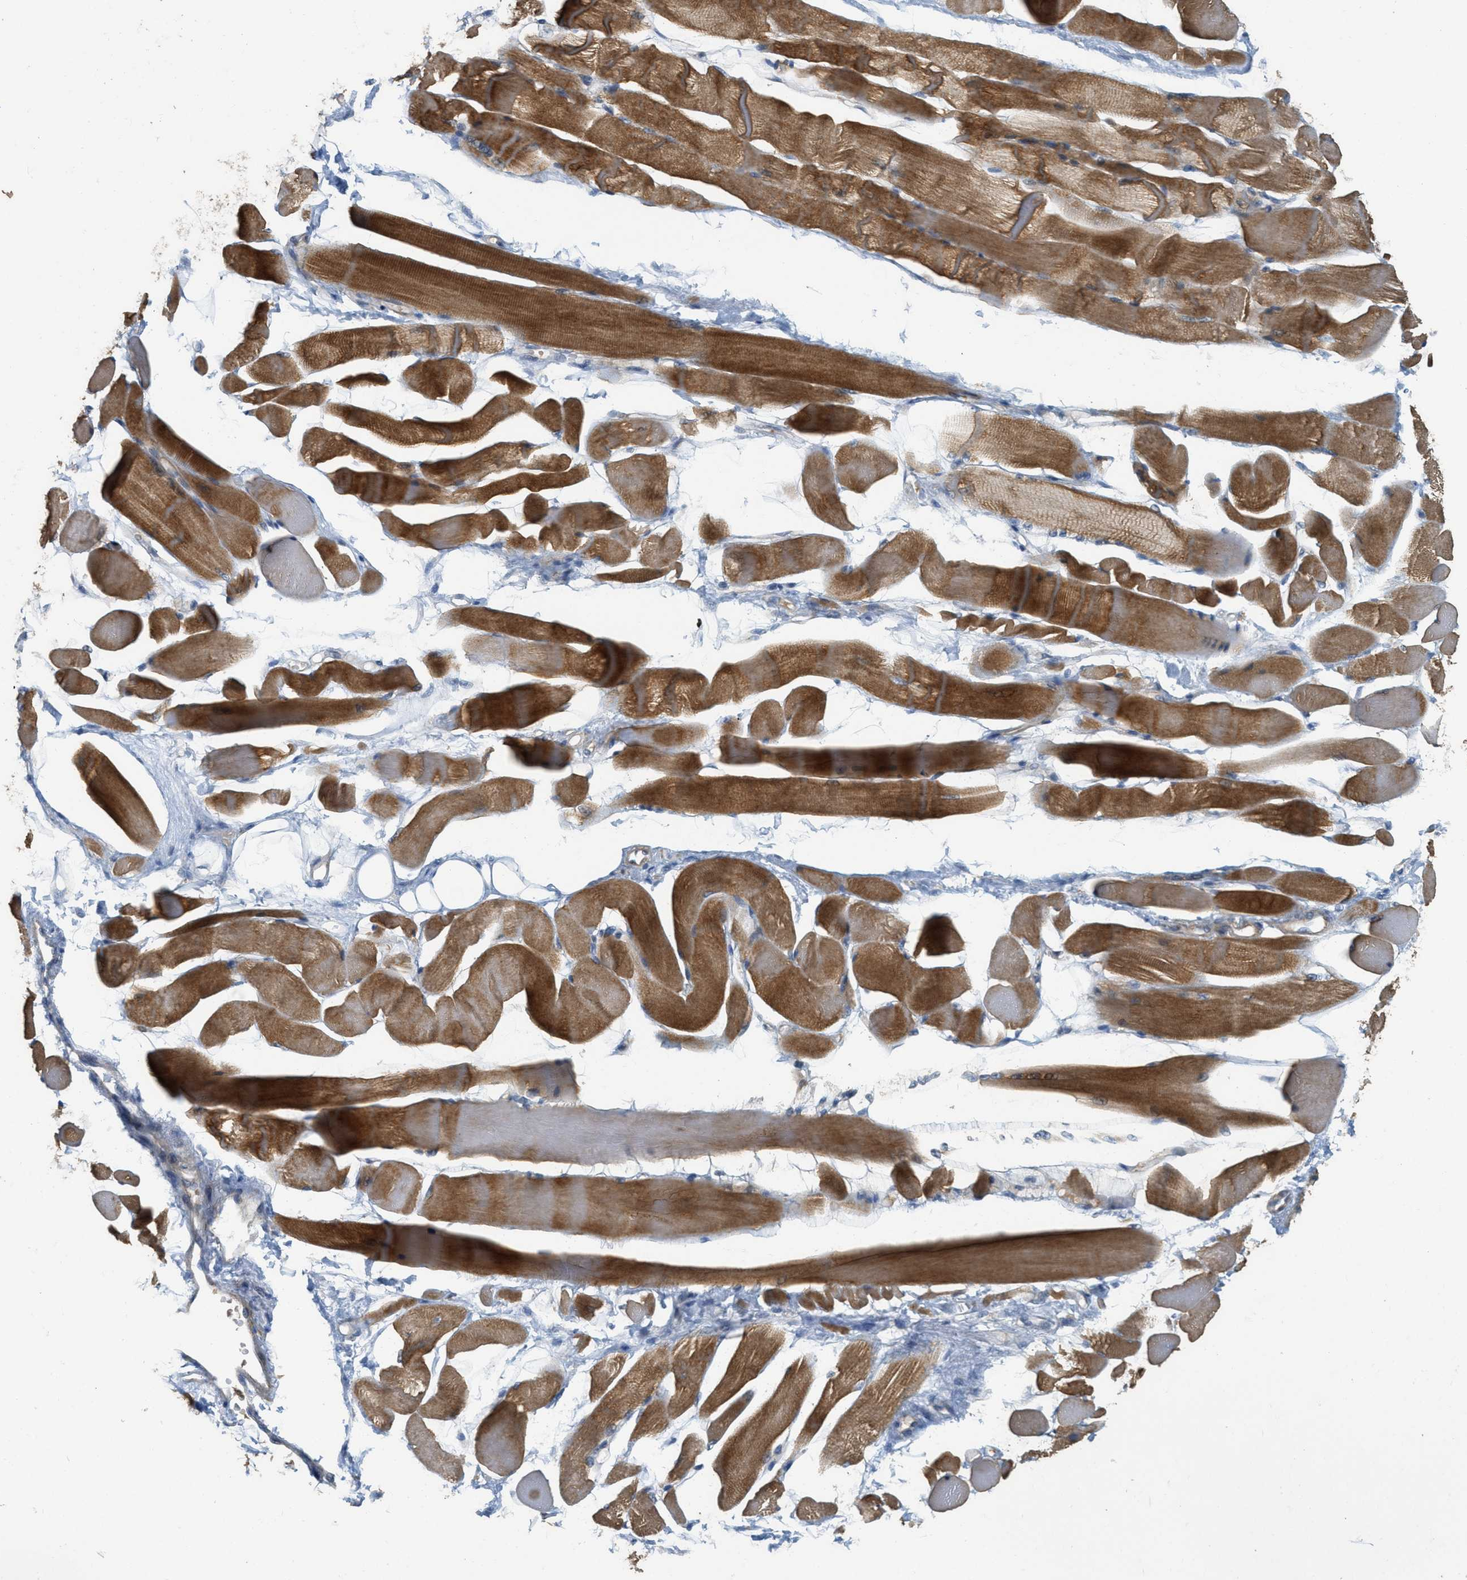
{"staining": {"intensity": "strong", "quantity": ">75%", "location": "cytoplasmic/membranous"}, "tissue": "skeletal muscle", "cell_type": "Myocytes", "image_type": "normal", "snomed": [{"axis": "morphology", "description": "Normal tissue, NOS"}, {"axis": "topography", "description": "Skeletal muscle"}, {"axis": "topography", "description": "Peripheral nerve tissue"}], "caption": "Myocytes exhibit high levels of strong cytoplasmic/membranous expression in approximately >75% of cells in unremarkable skeletal muscle.", "gene": "MRS2", "patient": {"sex": "female", "age": 84}}